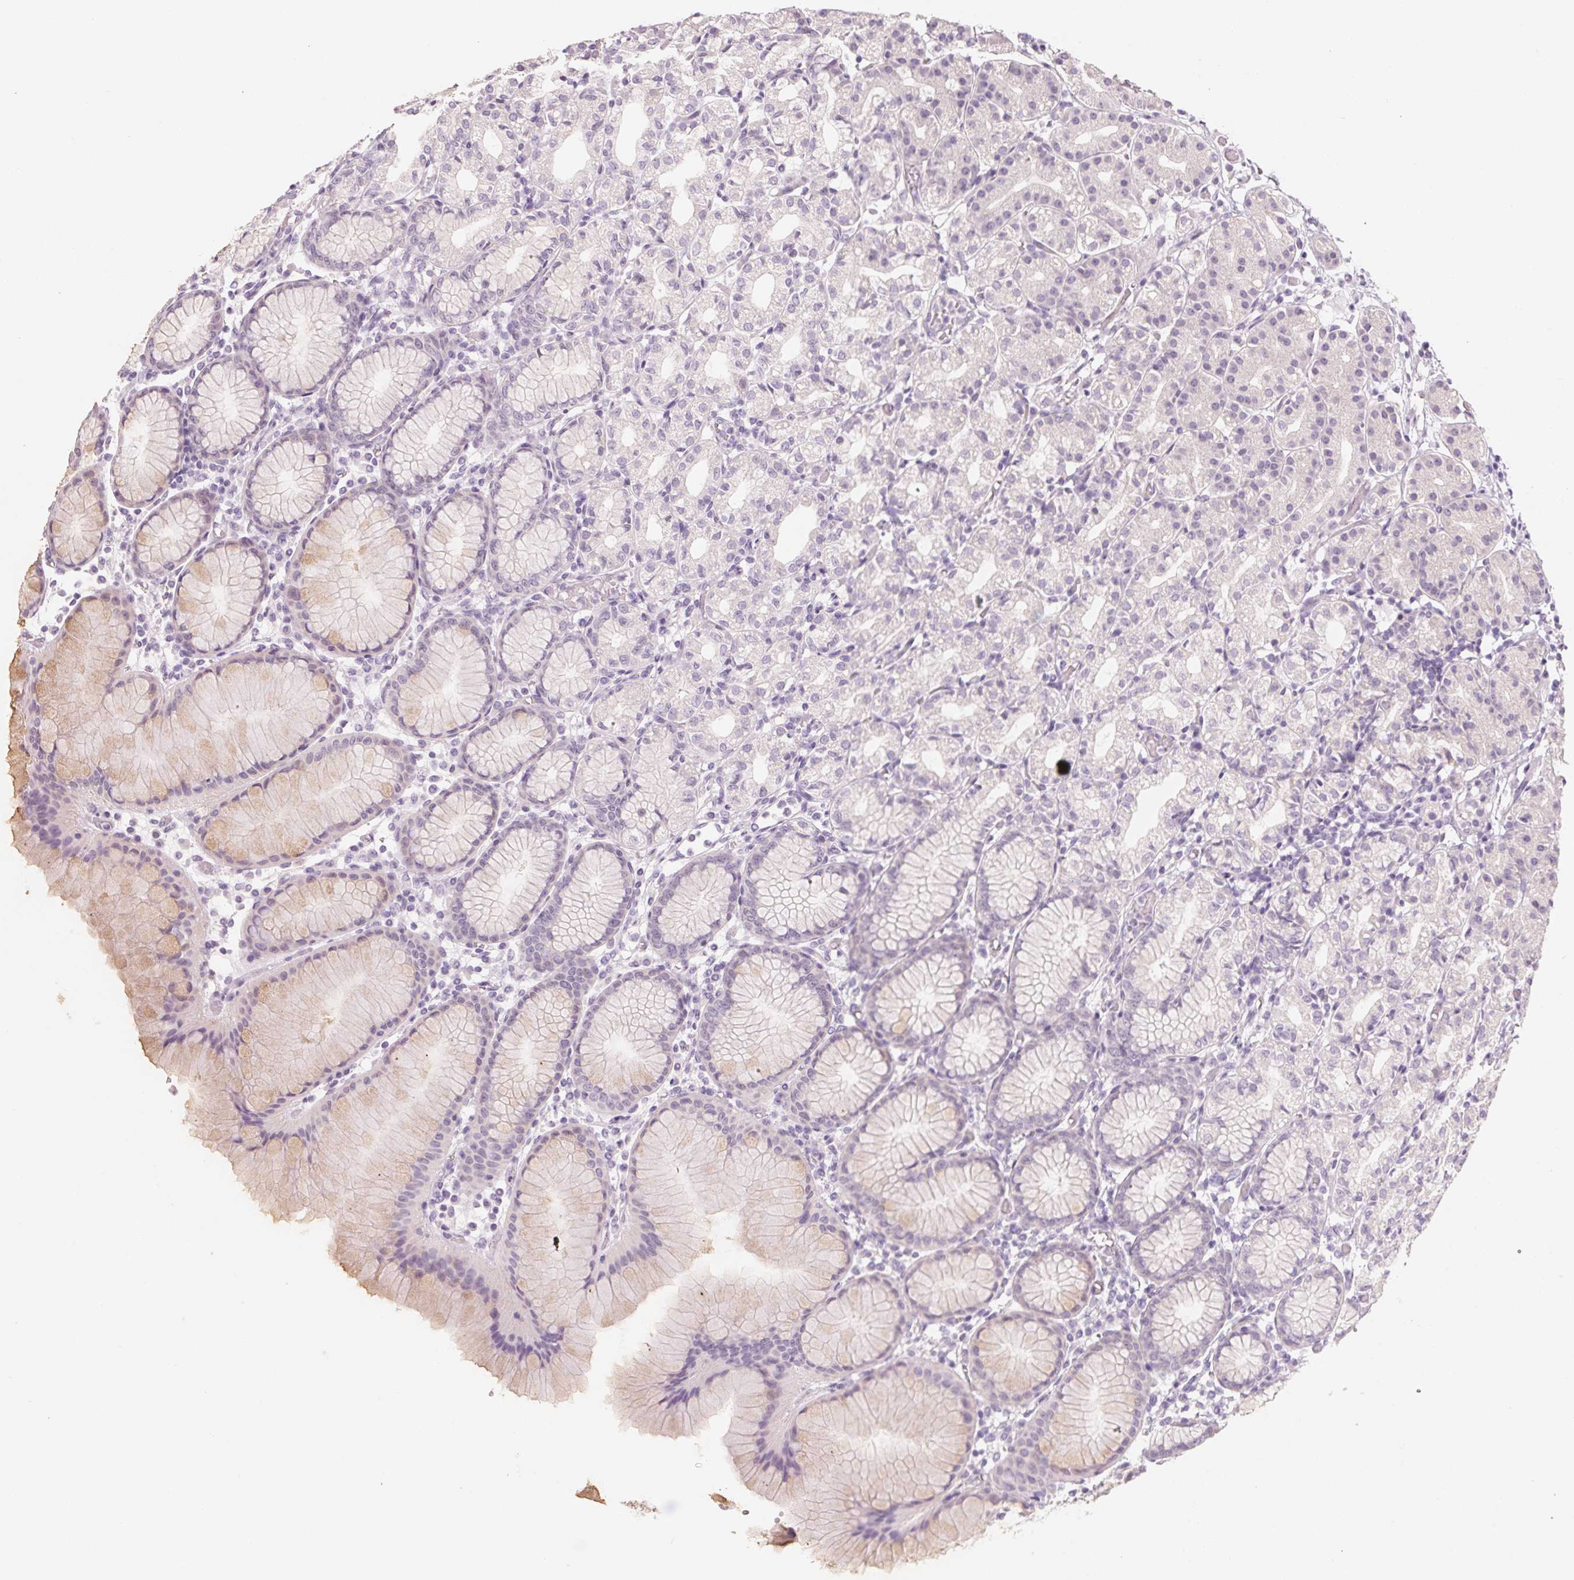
{"staining": {"intensity": "weak", "quantity": "<25%", "location": "cytoplasmic/membranous"}, "tissue": "stomach", "cell_type": "Glandular cells", "image_type": "normal", "snomed": [{"axis": "morphology", "description": "Normal tissue, NOS"}, {"axis": "topography", "description": "Stomach"}], "caption": "Image shows no significant protein positivity in glandular cells of normal stomach.", "gene": "POU1F1", "patient": {"sex": "female", "age": 57}}